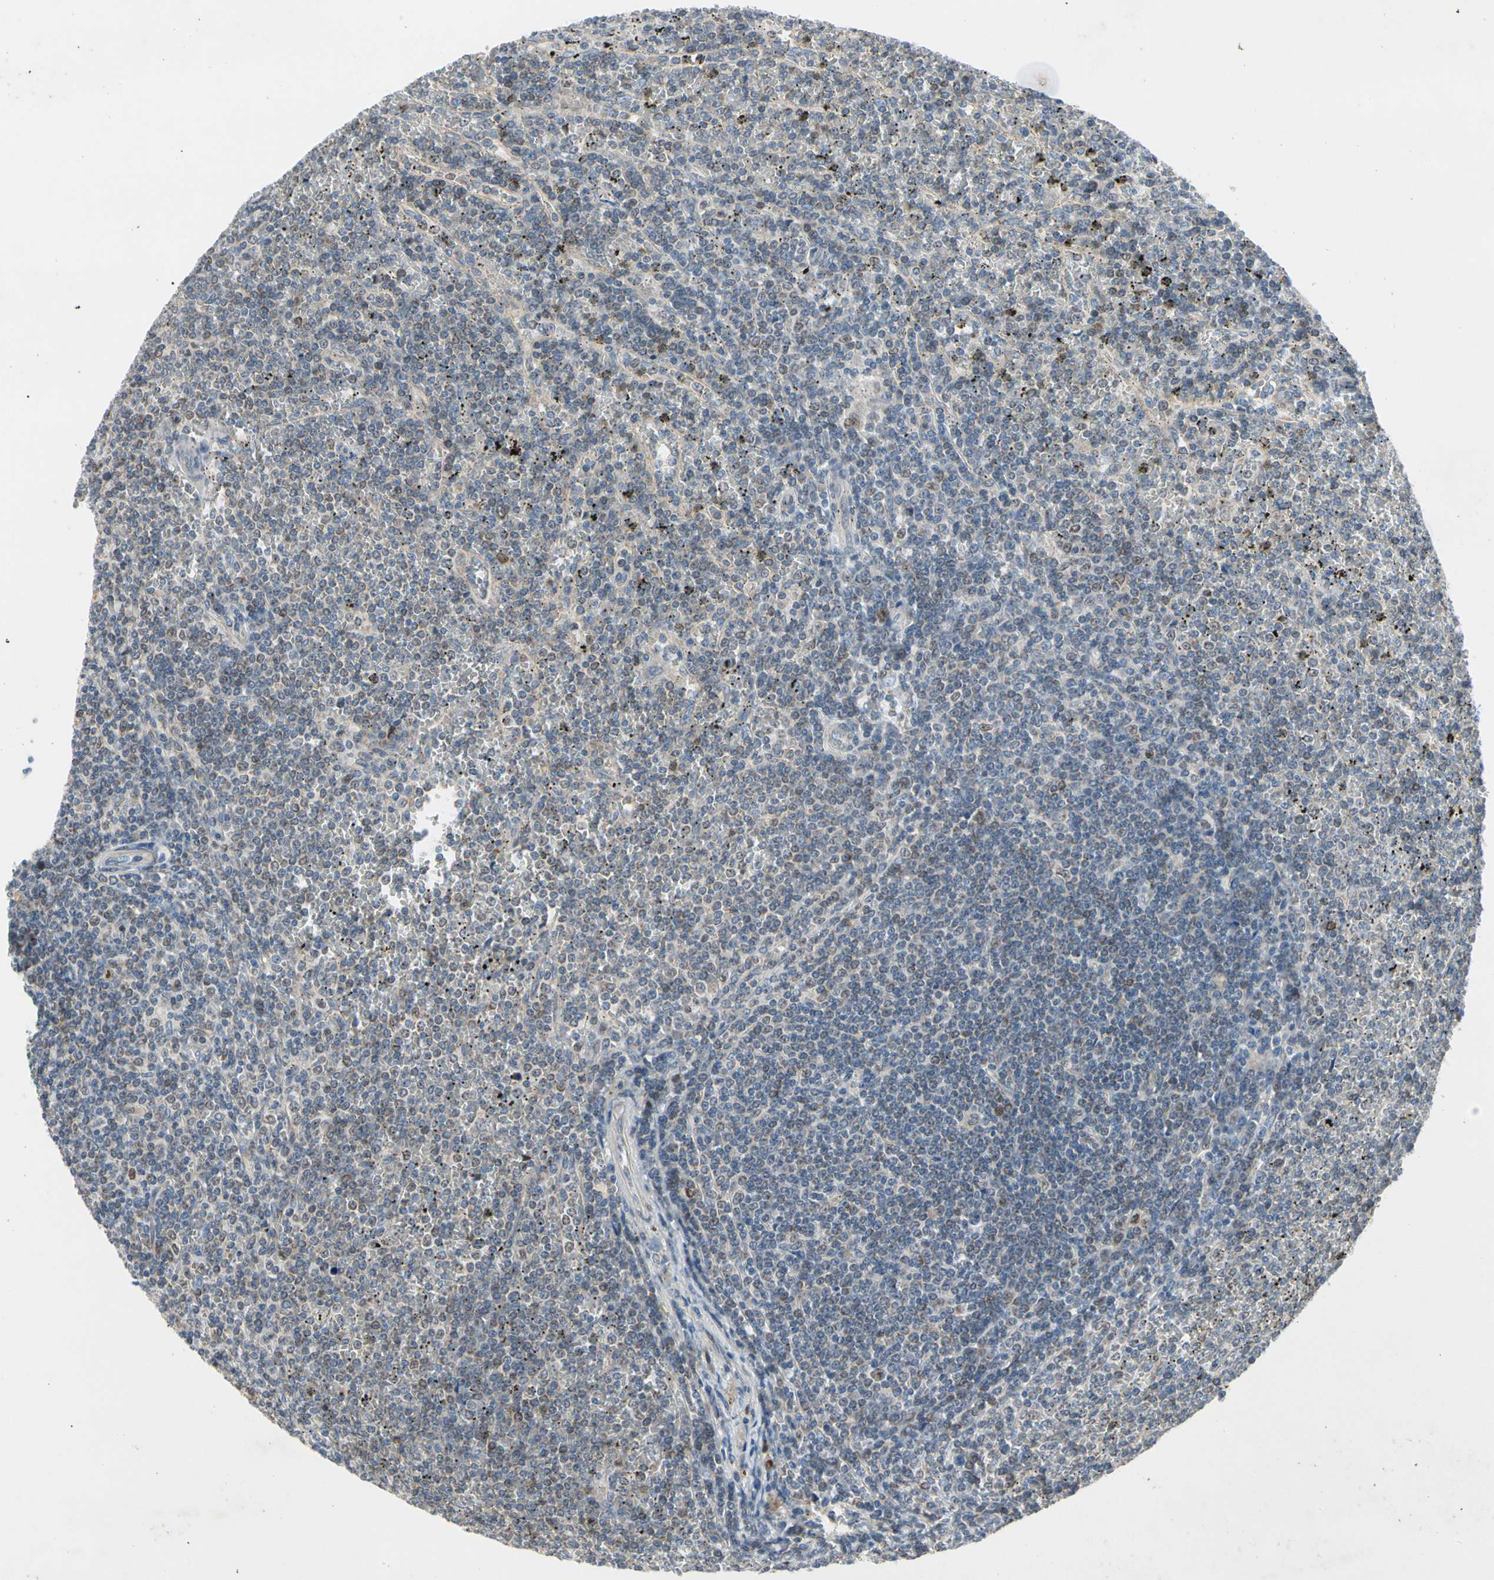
{"staining": {"intensity": "weak", "quantity": "<25%", "location": "cytoplasmic/membranous,nuclear"}, "tissue": "lymphoma", "cell_type": "Tumor cells", "image_type": "cancer", "snomed": [{"axis": "morphology", "description": "Malignant lymphoma, non-Hodgkin's type, Low grade"}, {"axis": "topography", "description": "Spleen"}], "caption": "The micrograph displays no staining of tumor cells in lymphoma. Brightfield microscopy of IHC stained with DAB (3,3'-diaminobenzidine) (brown) and hematoxylin (blue), captured at high magnification.", "gene": "MARK1", "patient": {"sex": "female", "age": 19}}